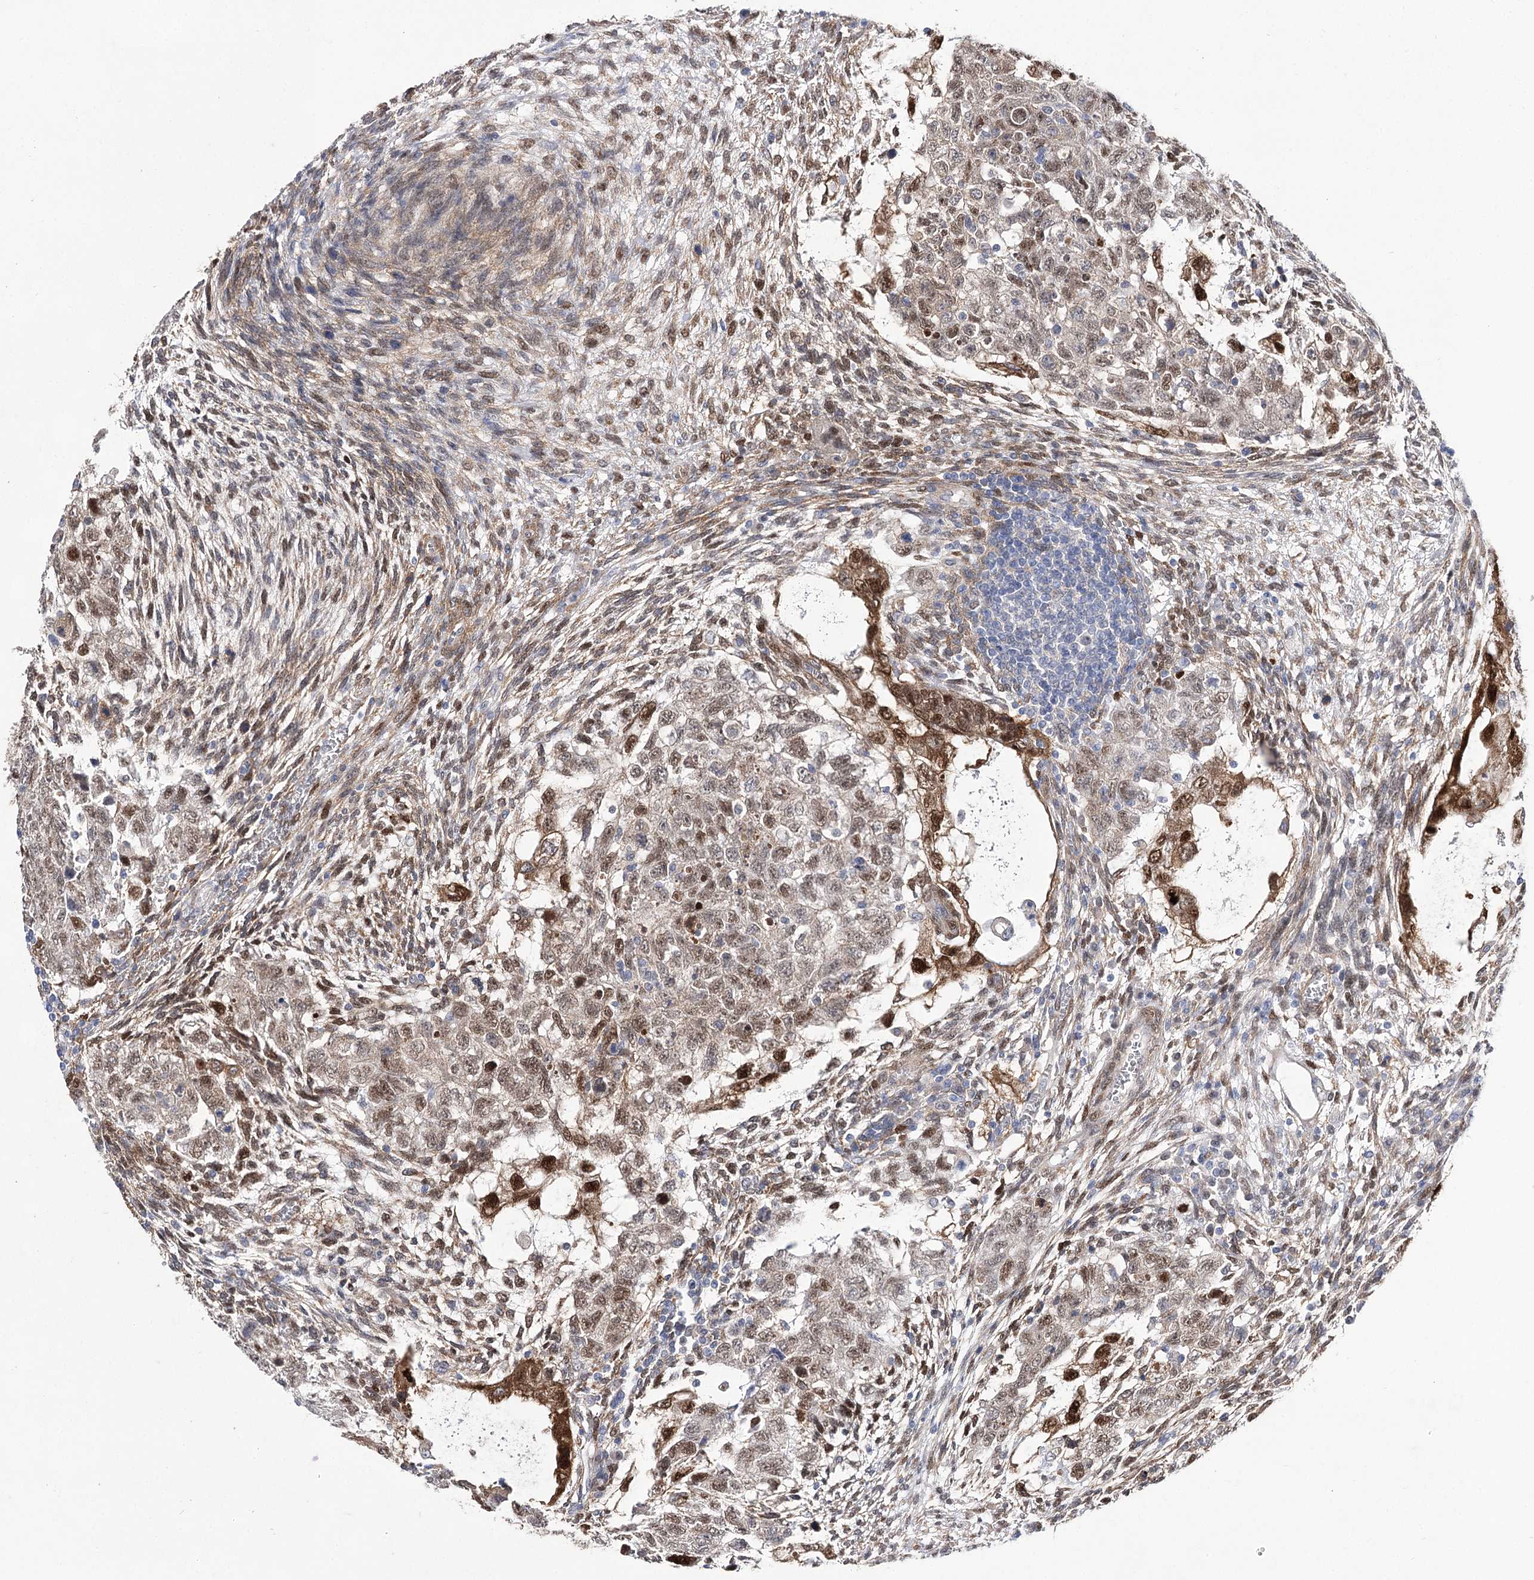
{"staining": {"intensity": "moderate", "quantity": "25%-75%", "location": "cytoplasmic/membranous,nuclear"}, "tissue": "testis cancer", "cell_type": "Tumor cells", "image_type": "cancer", "snomed": [{"axis": "morphology", "description": "Carcinoma, Embryonal, NOS"}, {"axis": "topography", "description": "Testis"}], "caption": "An image of testis cancer stained for a protein displays moderate cytoplasmic/membranous and nuclear brown staining in tumor cells.", "gene": "UGDH", "patient": {"sex": "male", "age": 37}}